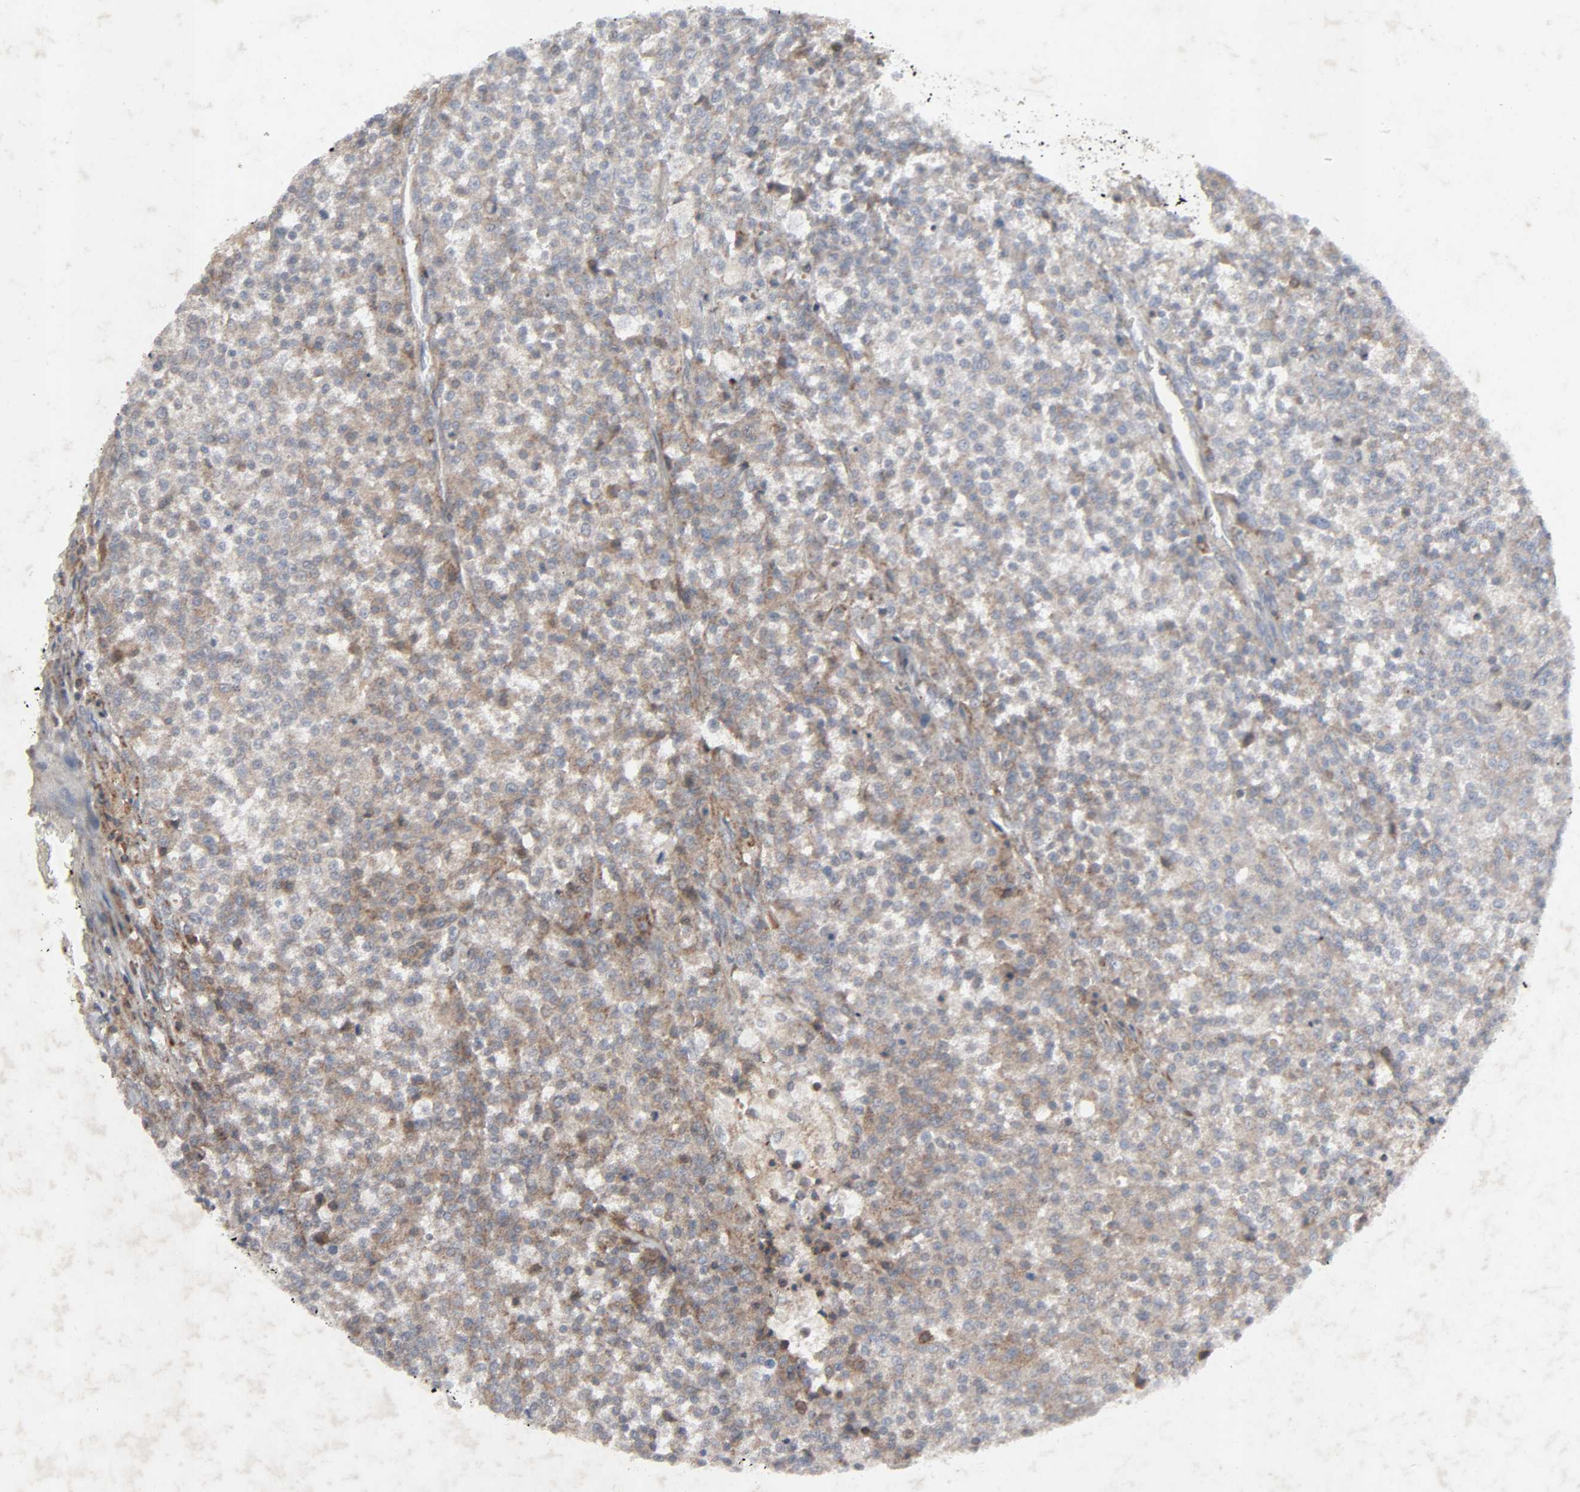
{"staining": {"intensity": "weak", "quantity": ">75%", "location": "cytoplasmic/membranous"}, "tissue": "testis cancer", "cell_type": "Tumor cells", "image_type": "cancer", "snomed": [{"axis": "morphology", "description": "Seminoma, NOS"}, {"axis": "topography", "description": "Testis"}], "caption": "Testis seminoma stained with DAB immunohistochemistry (IHC) reveals low levels of weak cytoplasmic/membranous expression in approximately >75% of tumor cells. (DAB IHC with brightfield microscopy, high magnification).", "gene": "ADCY4", "patient": {"sex": "male", "age": 59}}